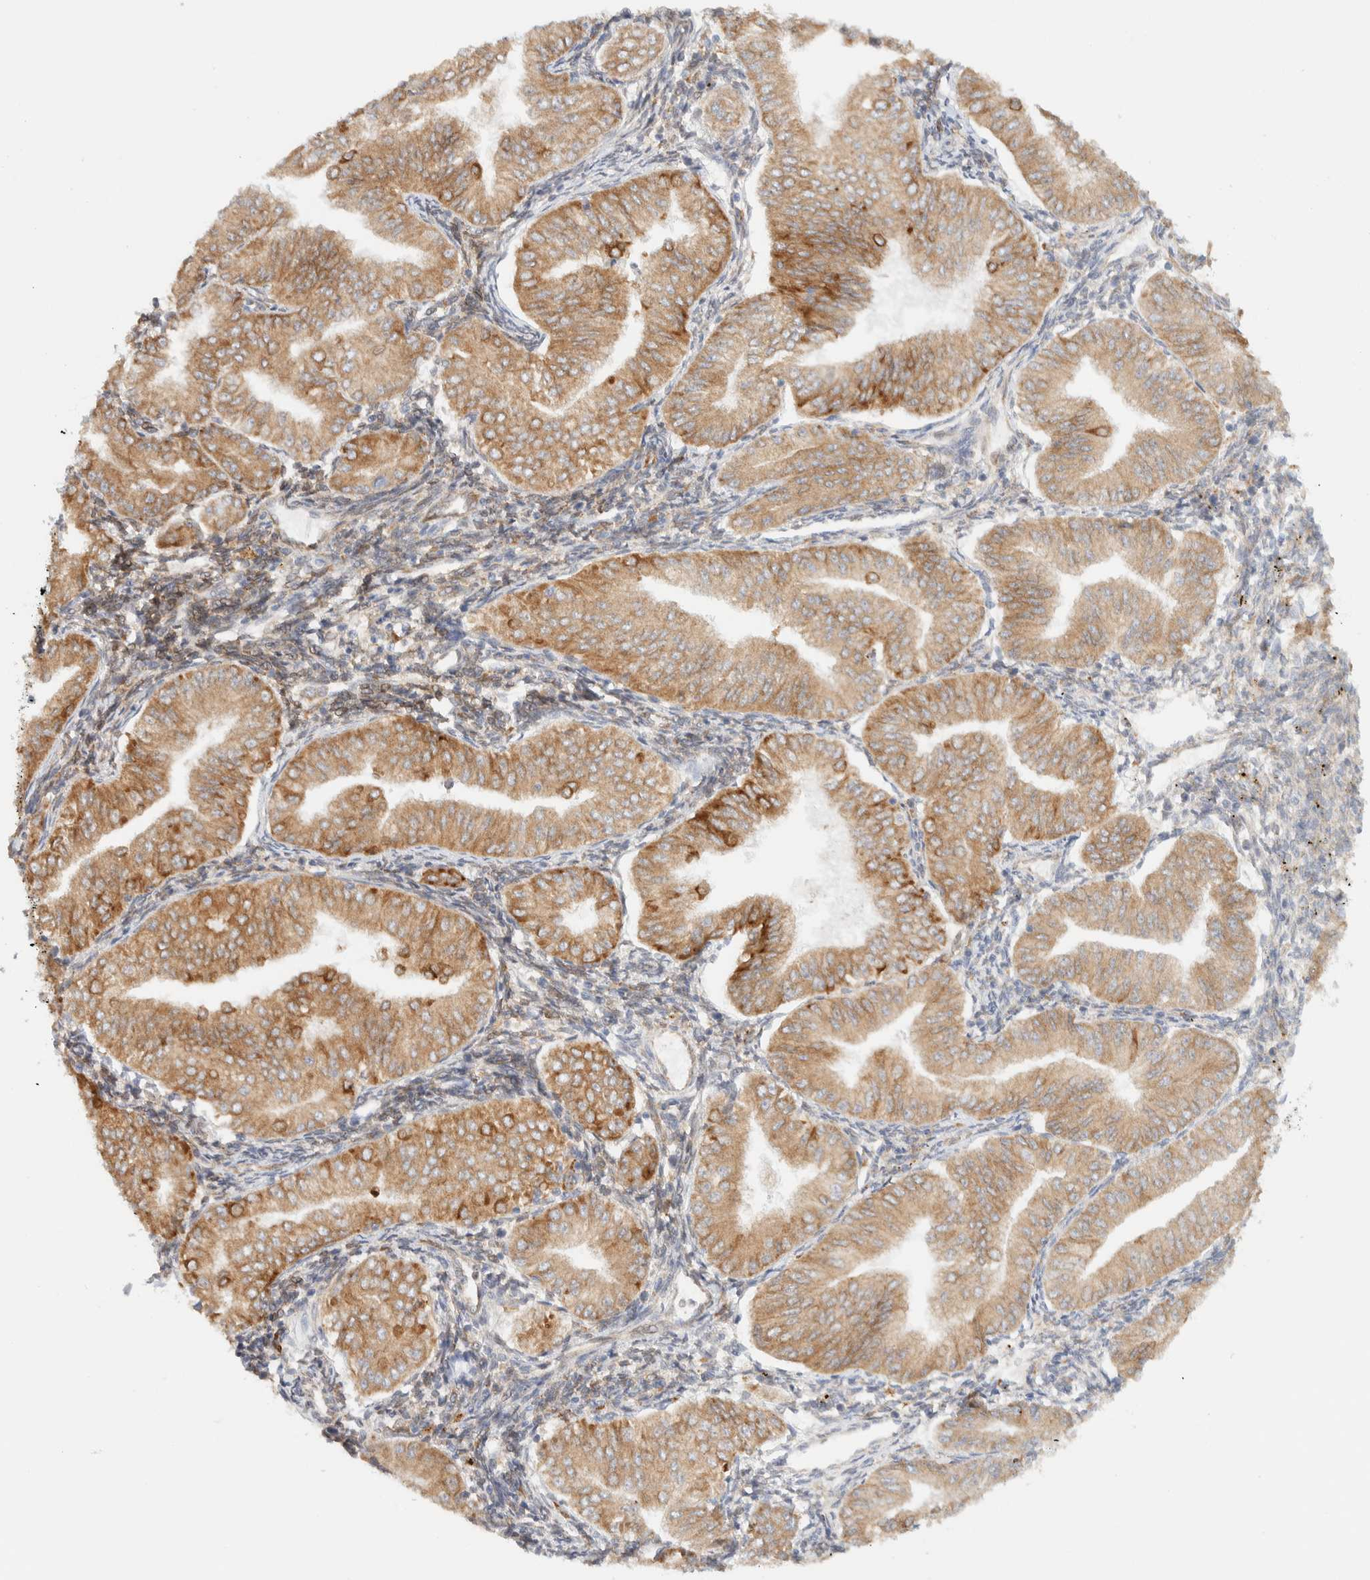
{"staining": {"intensity": "moderate", "quantity": ">75%", "location": "cytoplasmic/membranous"}, "tissue": "endometrial cancer", "cell_type": "Tumor cells", "image_type": "cancer", "snomed": [{"axis": "morphology", "description": "Normal tissue, NOS"}, {"axis": "morphology", "description": "Adenocarcinoma, NOS"}, {"axis": "topography", "description": "Endometrium"}], "caption": "Immunohistochemistry photomicrograph of neoplastic tissue: endometrial adenocarcinoma stained using IHC displays medium levels of moderate protein expression localized specifically in the cytoplasmic/membranous of tumor cells, appearing as a cytoplasmic/membranous brown color.", "gene": "NT5C", "patient": {"sex": "female", "age": 53}}